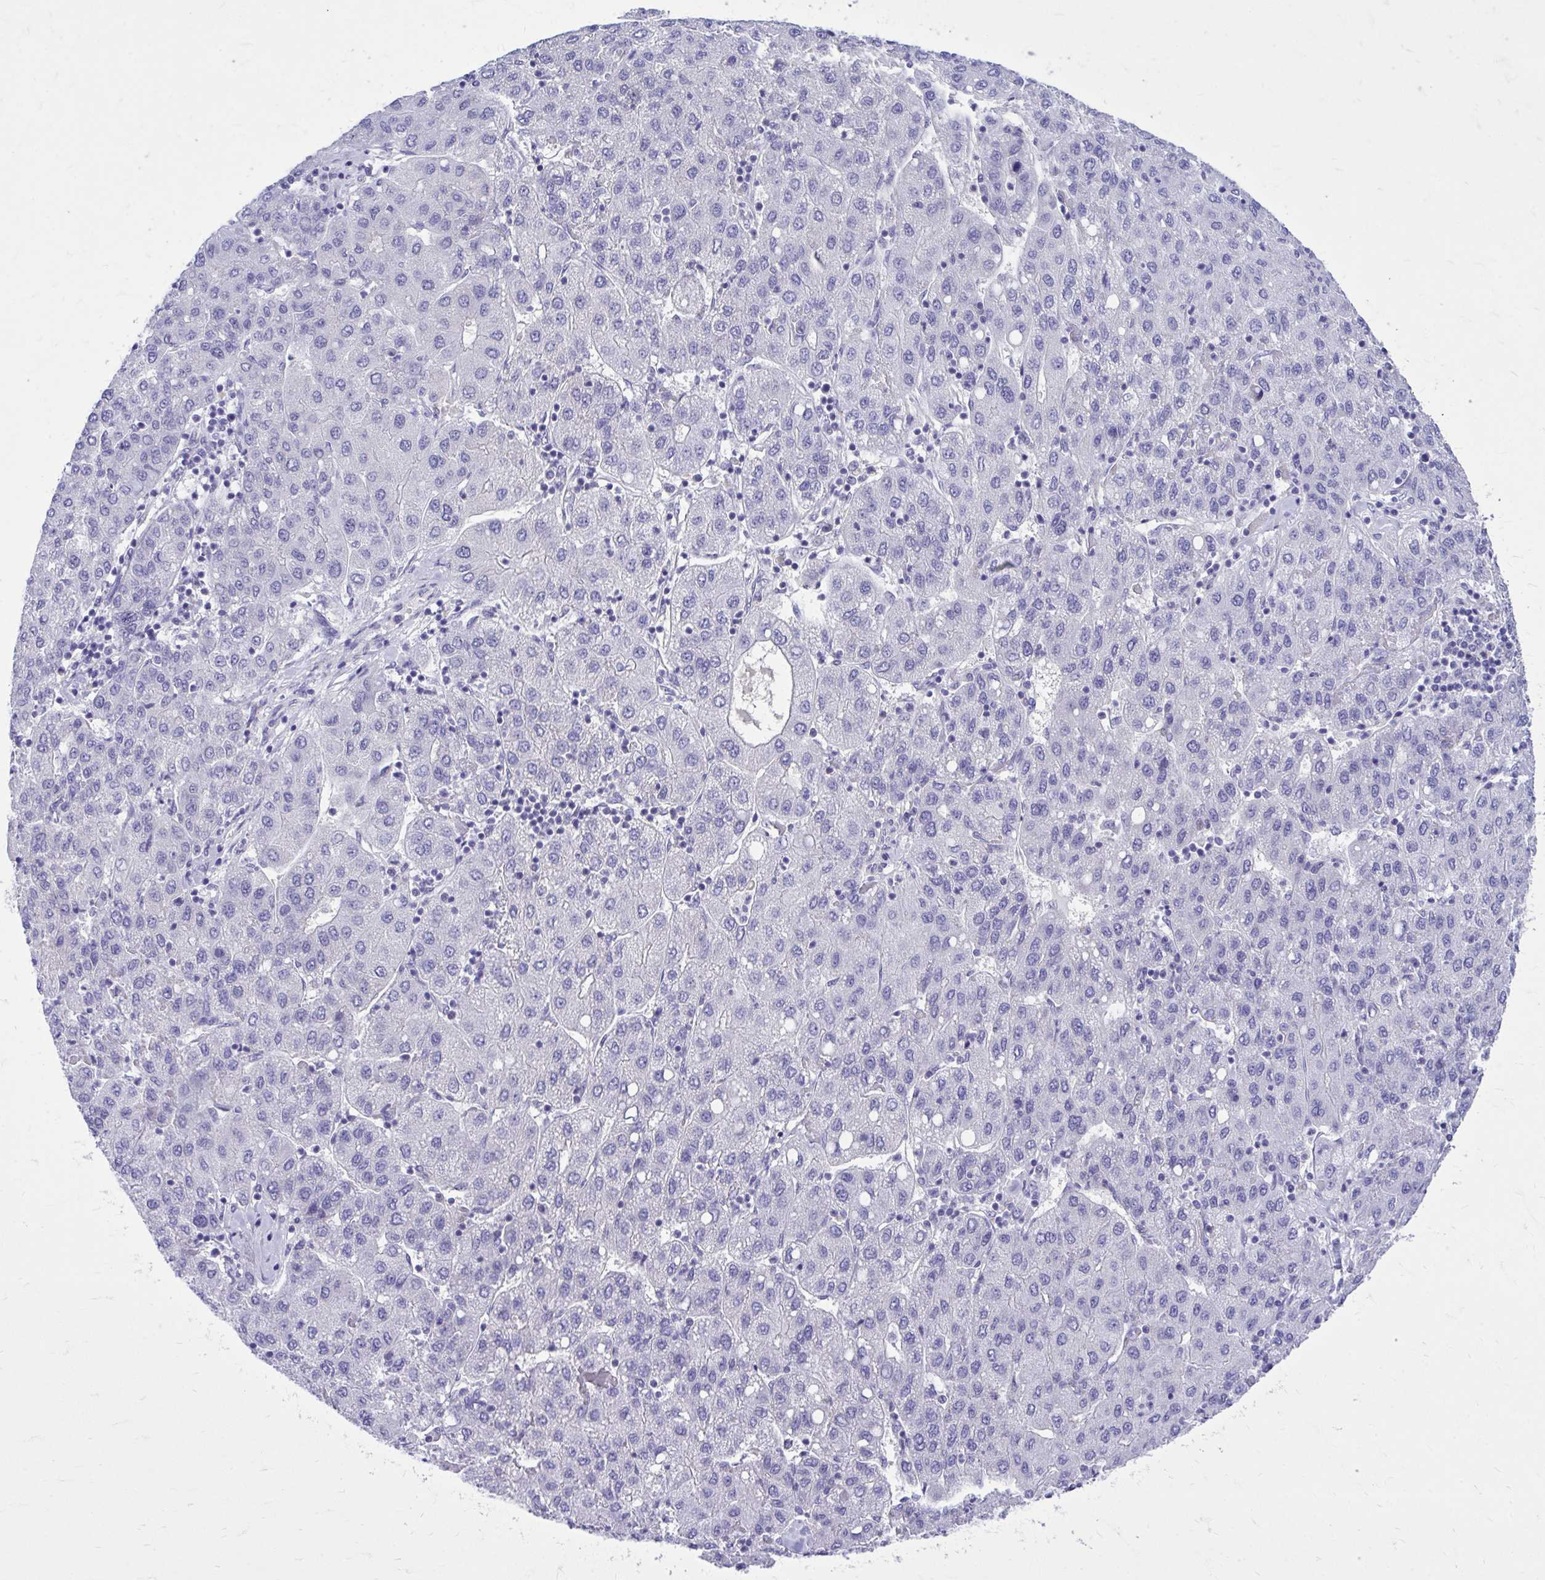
{"staining": {"intensity": "negative", "quantity": "none", "location": "none"}, "tissue": "liver cancer", "cell_type": "Tumor cells", "image_type": "cancer", "snomed": [{"axis": "morphology", "description": "Carcinoma, Hepatocellular, NOS"}, {"axis": "topography", "description": "Liver"}], "caption": "This is an IHC photomicrograph of human liver cancer. There is no expression in tumor cells.", "gene": "ZBTB25", "patient": {"sex": "male", "age": 65}}